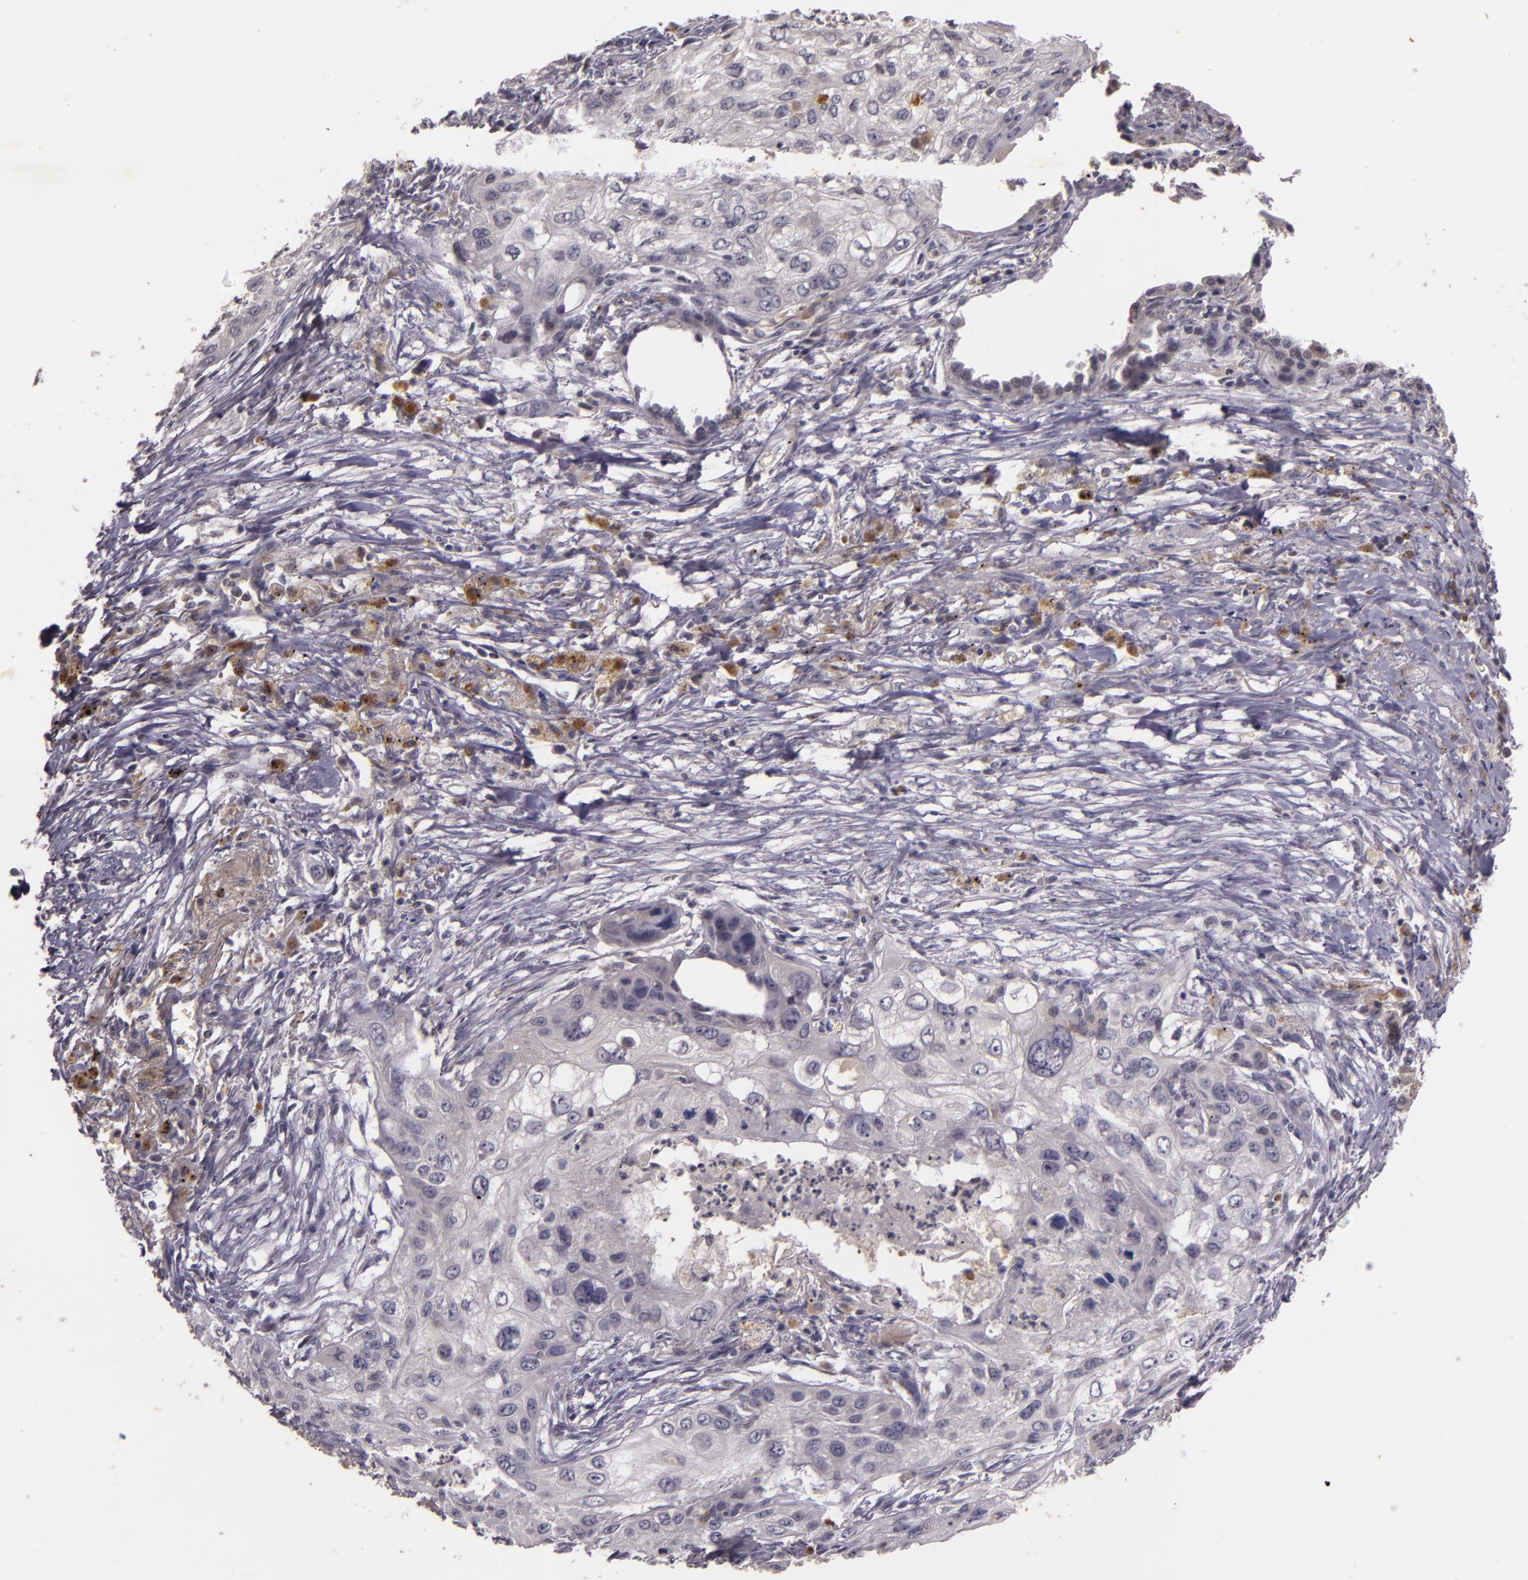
{"staining": {"intensity": "negative", "quantity": "none", "location": "none"}, "tissue": "lung cancer", "cell_type": "Tumor cells", "image_type": "cancer", "snomed": [{"axis": "morphology", "description": "Squamous cell carcinoma, NOS"}, {"axis": "topography", "description": "Lung"}], "caption": "Tumor cells show no significant protein positivity in lung squamous cell carcinoma. (Stains: DAB (3,3'-diaminobenzidine) immunohistochemistry (IHC) with hematoxylin counter stain, Microscopy: brightfield microscopy at high magnification).", "gene": "TFF1", "patient": {"sex": "male", "age": 71}}